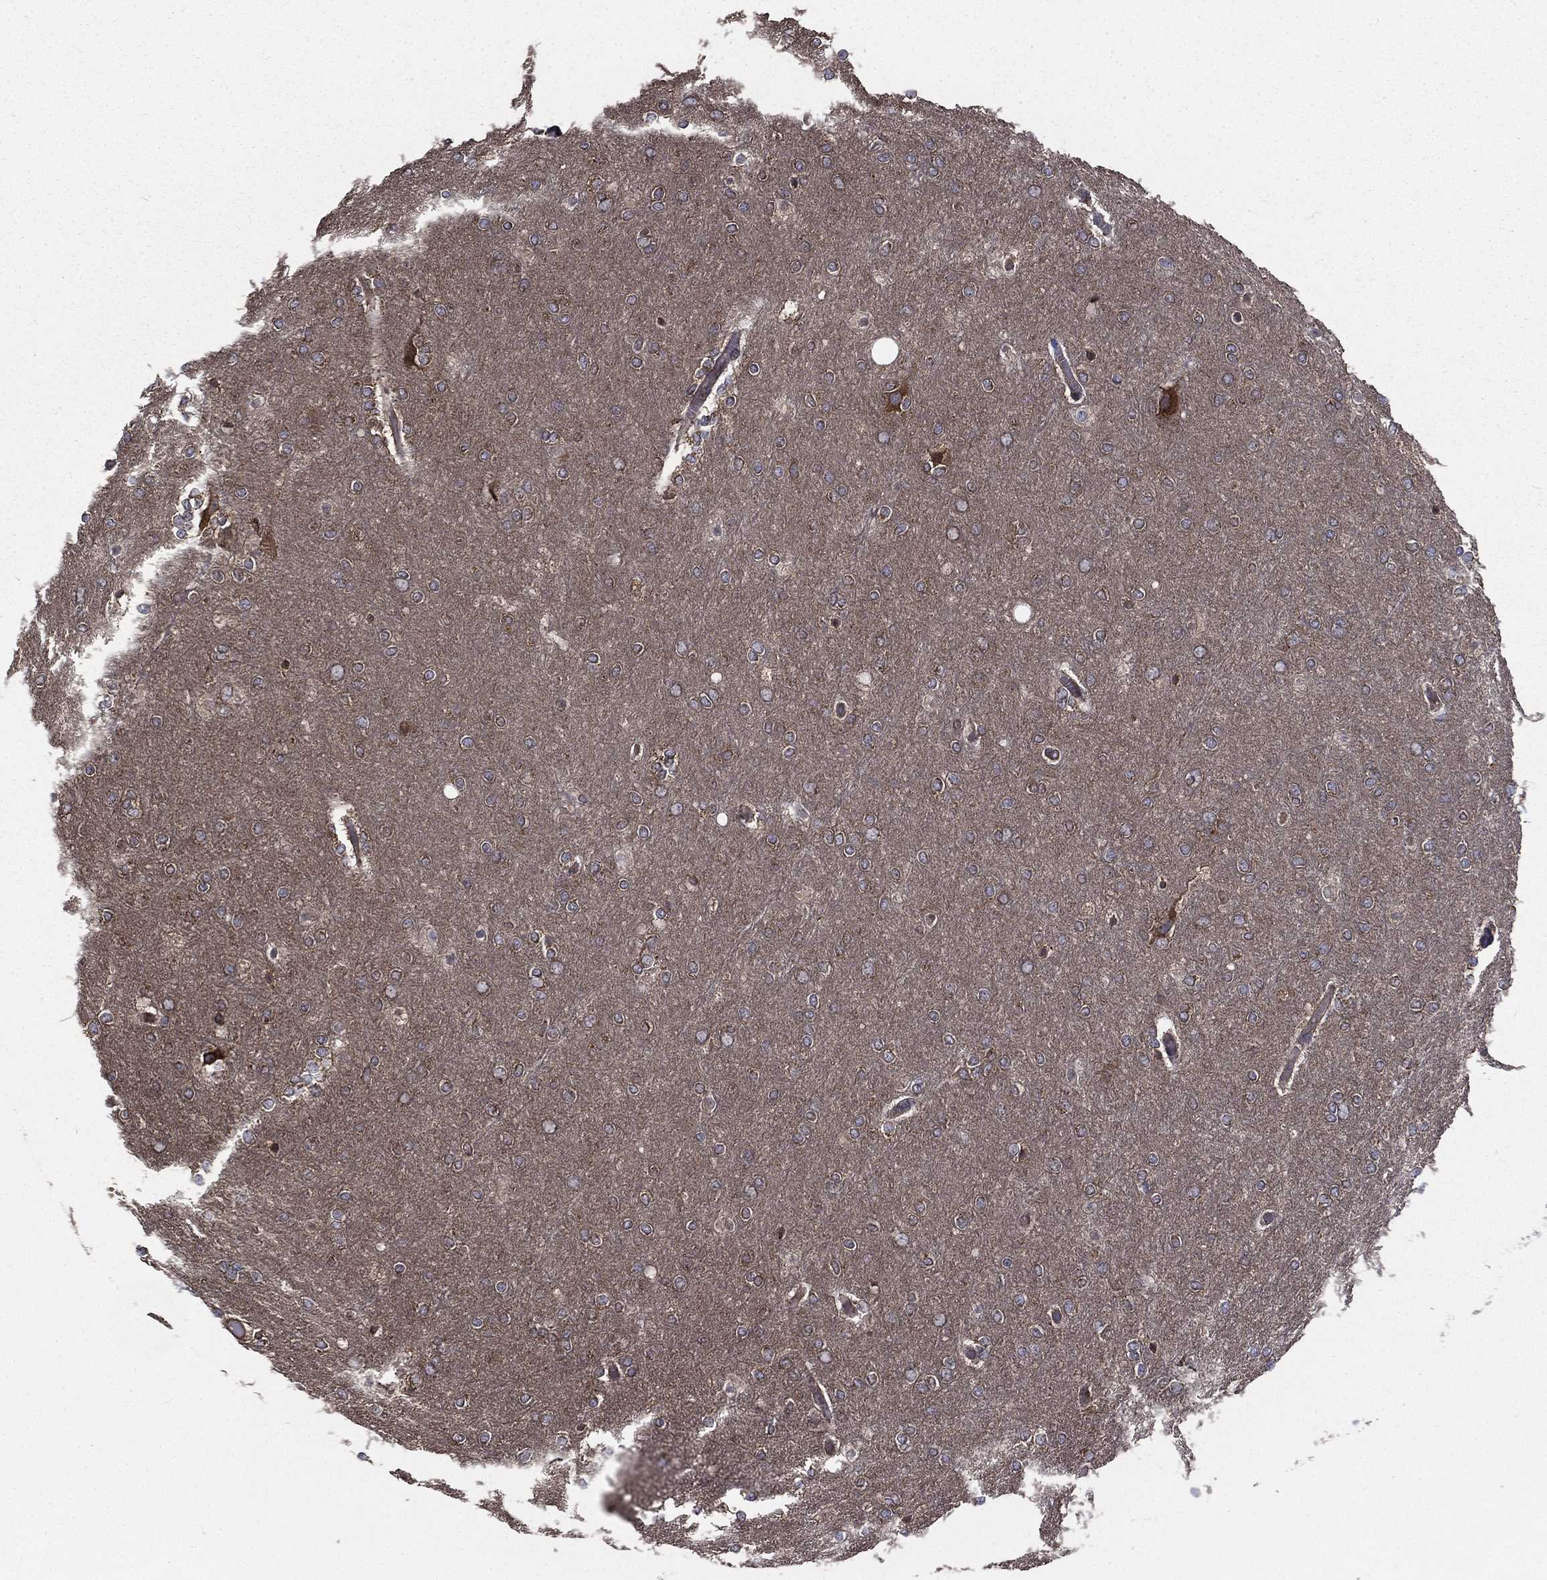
{"staining": {"intensity": "negative", "quantity": "none", "location": "none"}, "tissue": "glioma", "cell_type": "Tumor cells", "image_type": "cancer", "snomed": [{"axis": "morphology", "description": "Glioma, malignant, High grade"}, {"axis": "topography", "description": "Brain"}], "caption": "DAB immunohistochemical staining of human malignant glioma (high-grade) reveals no significant staining in tumor cells. (DAB immunohistochemistry visualized using brightfield microscopy, high magnification).", "gene": "SARS1", "patient": {"sex": "female", "age": 61}}